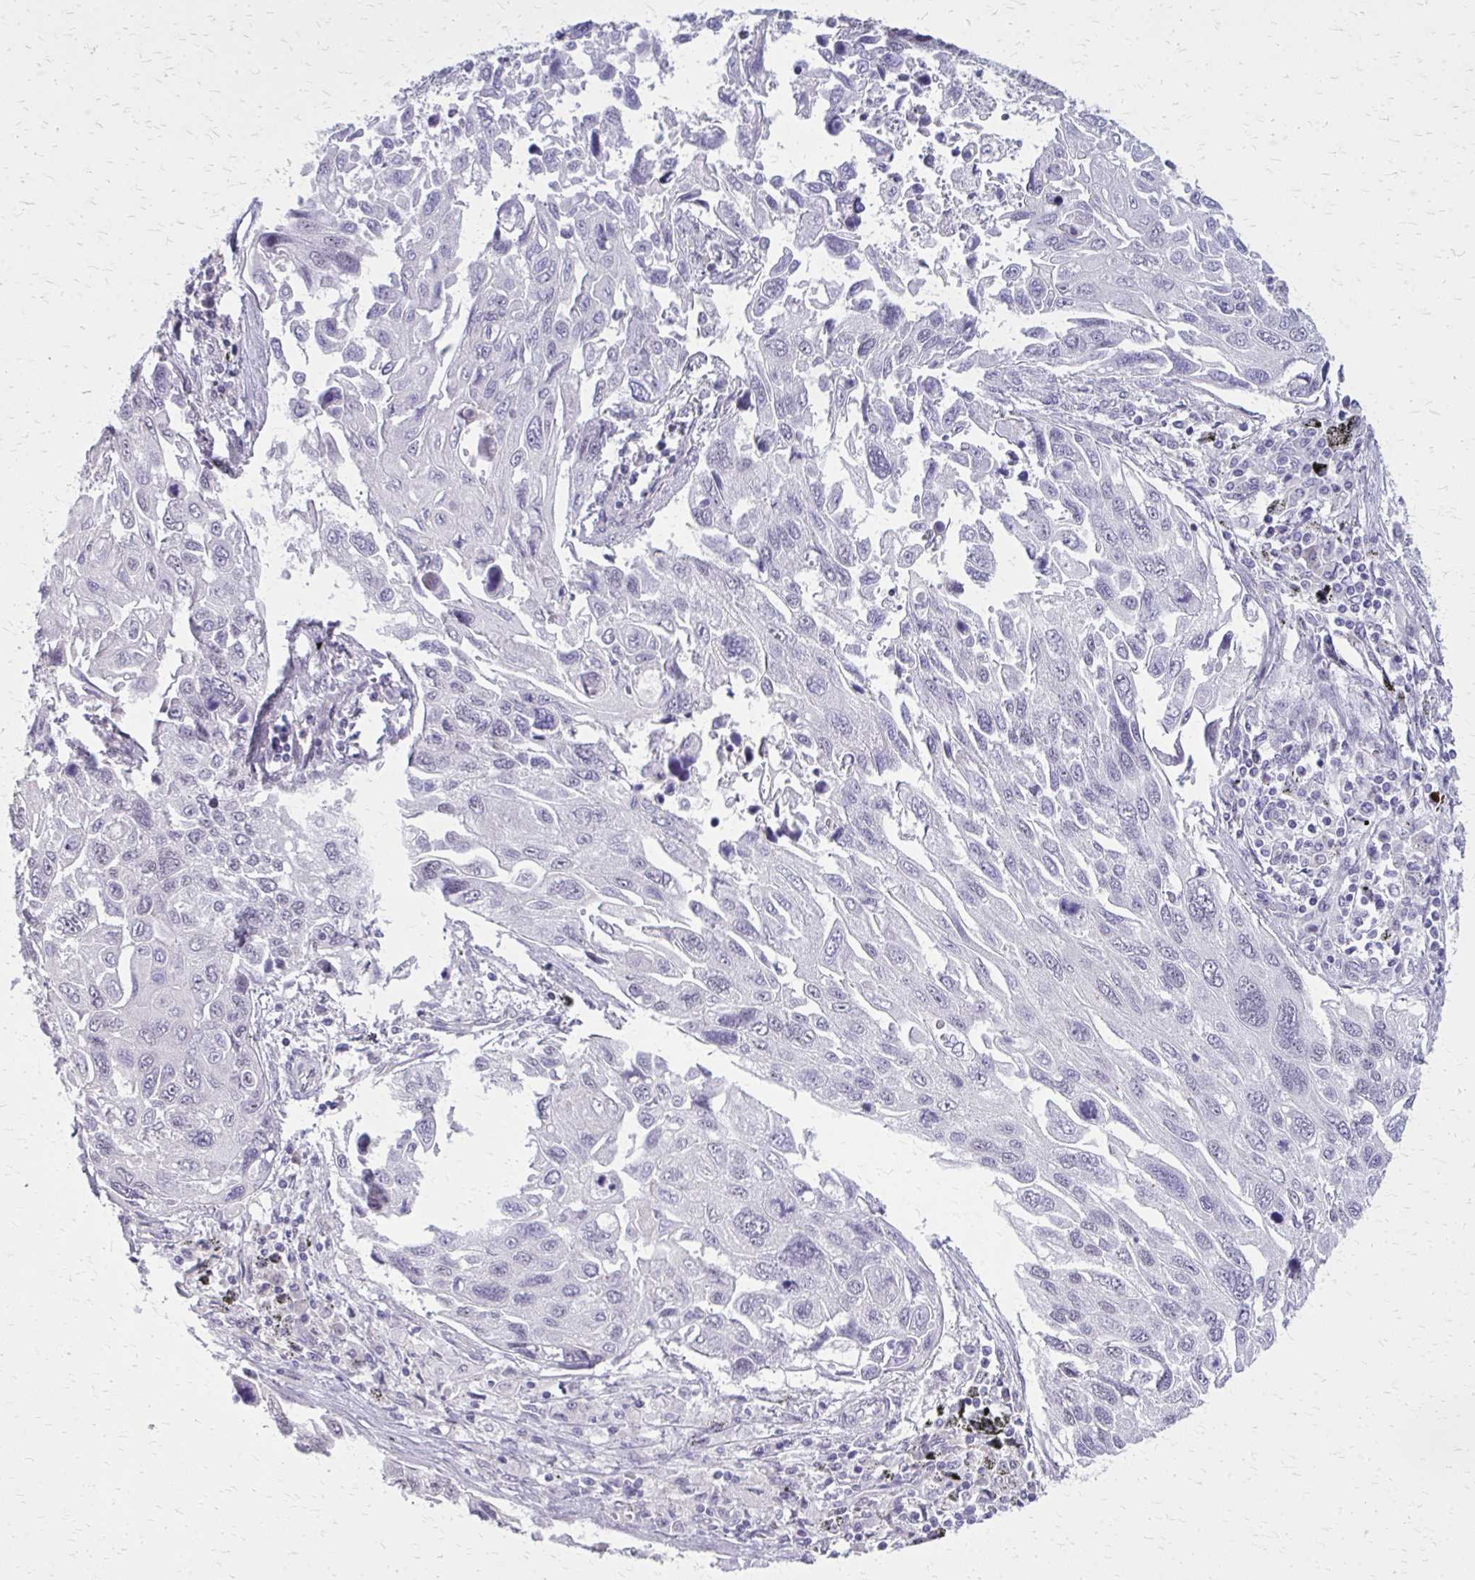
{"staining": {"intensity": "negative", "quantity": "none", "location": "none"}, "tissue": "lung cancer", "cell_type": "Tumor cells", "image_type": "cancer", "snomed": [{"axis": "morphology", "description": "Squamous cell carcinoma, NOS"}, {"axis": "topography", "description": "Lung"}], "caption": "A high-resolution micrograph shows immunohistochemistry staining of squamous cell carcinoma (lung), which exhibits no significant staining in tumor cells.", "gene": "PLCB1", "patient": {"sex": "male", "age": 62}}